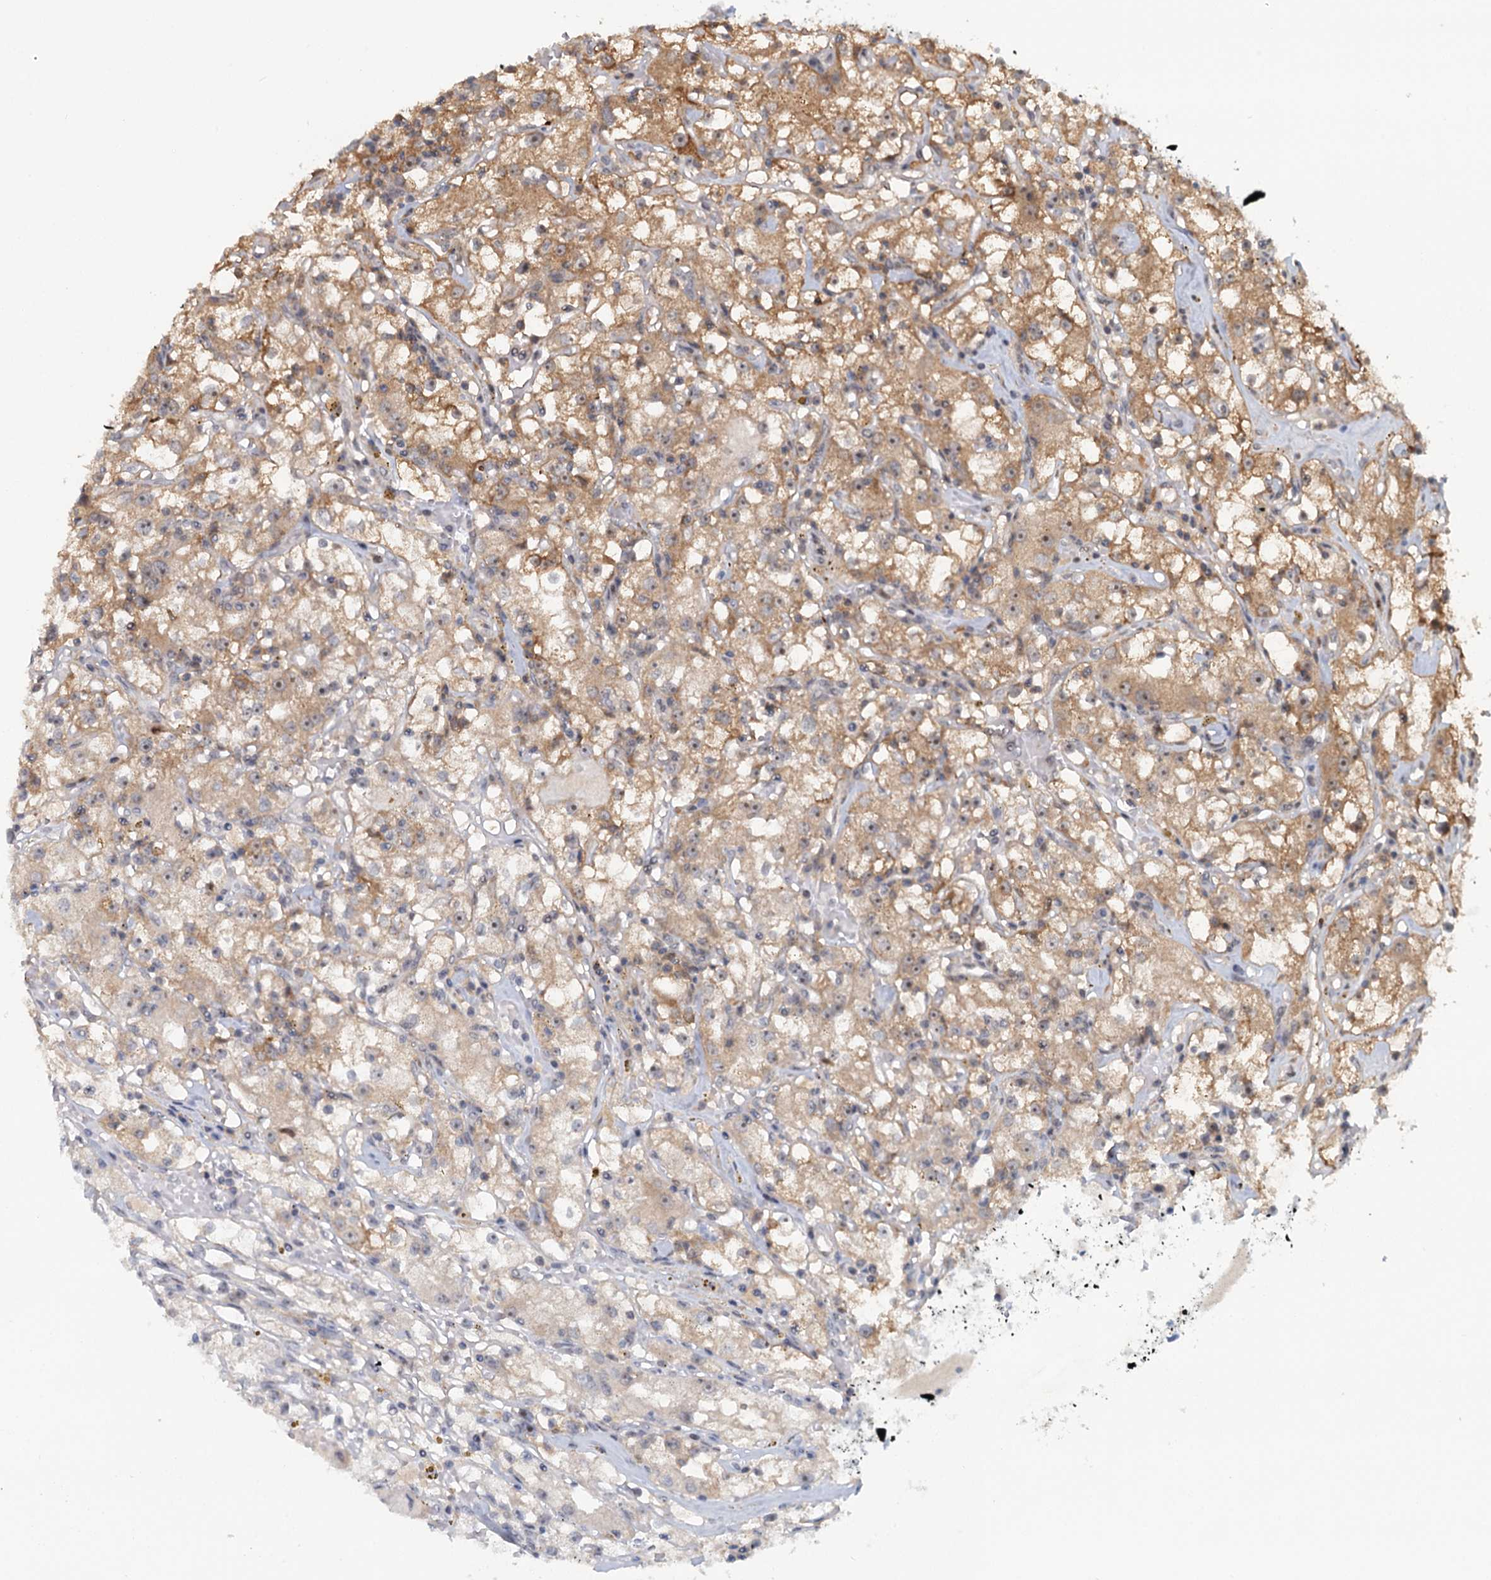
{"staining": {"intensity": "moderate", "quantity": ">75%", "location": "cytoplasmic/membranous"}, "tissue": "renal cancer", "cell_type": "Tumor cells", "image_type": "cancer", "snomed": [{"axis": "morphology", "description": "Adenocarcinoma, NOS"}, {"axis": "topography", "description": "Kidney"}], "caption": "Human adenocarcinoma (renal) stained with a protein marker shows moderate staining in tumor cells.", "gene": "C1D", "patient": {"sex": "male", "age": 56}}